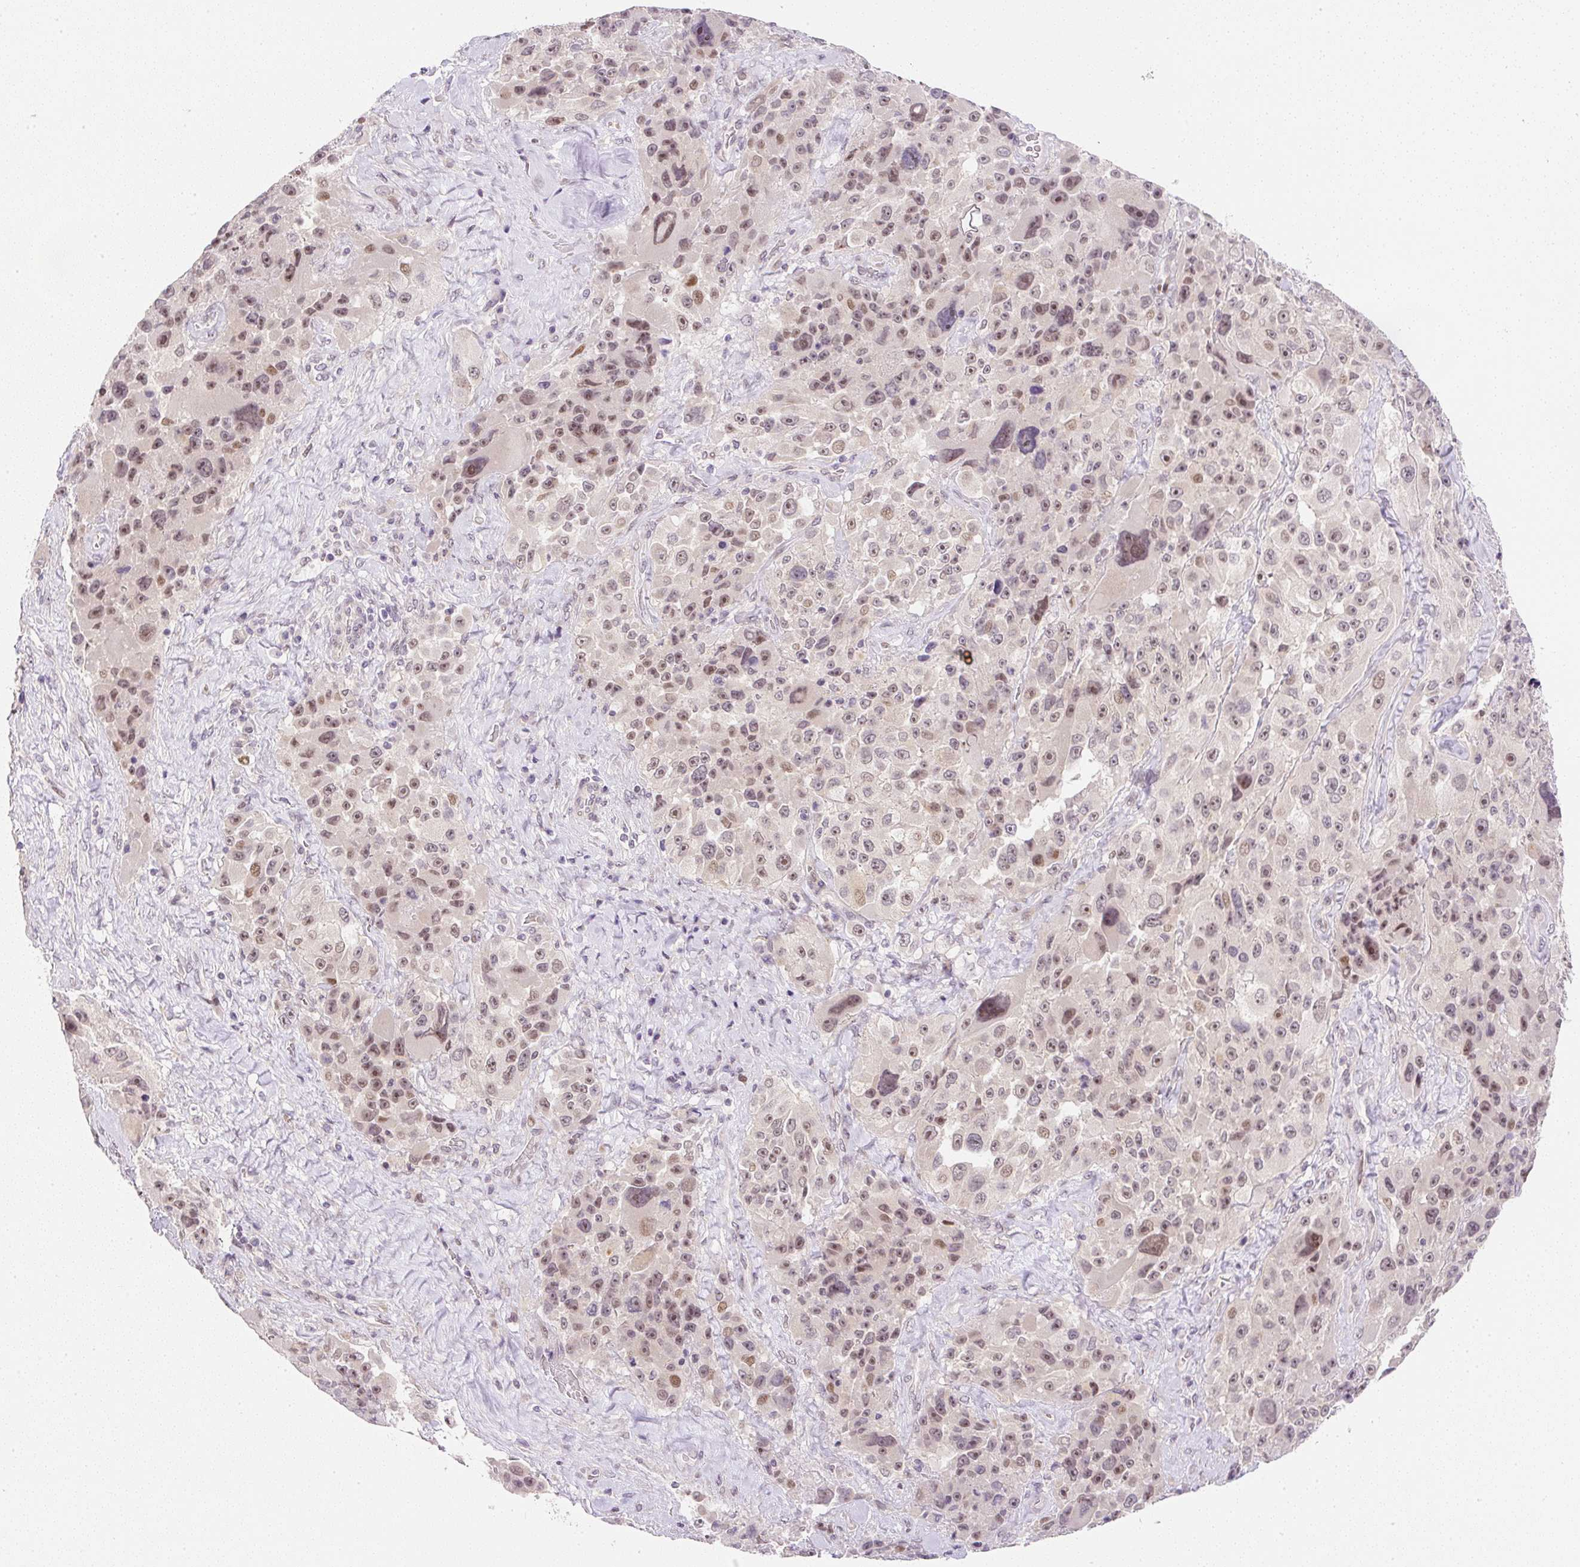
{"staining": {"intensity": "moderate", "quantity": ">75%", "location": "nuclear"}, "tissue": "melanoma", "cell_type": "Tumor cells", "image_type": "cancer", "snomed": [{"axis": "morphology", "description": "Malignant melanoma, Metastatic site"}, {"axis": "topography", "description": "Lymph node"}], "caption": "A brown stain highlights moderate nuclear positivity of a protein in malignant melanoma (metastatic site) tumor cells.", "gene": "DPPA4", "patient": {"sex": "male", "age": 62}}